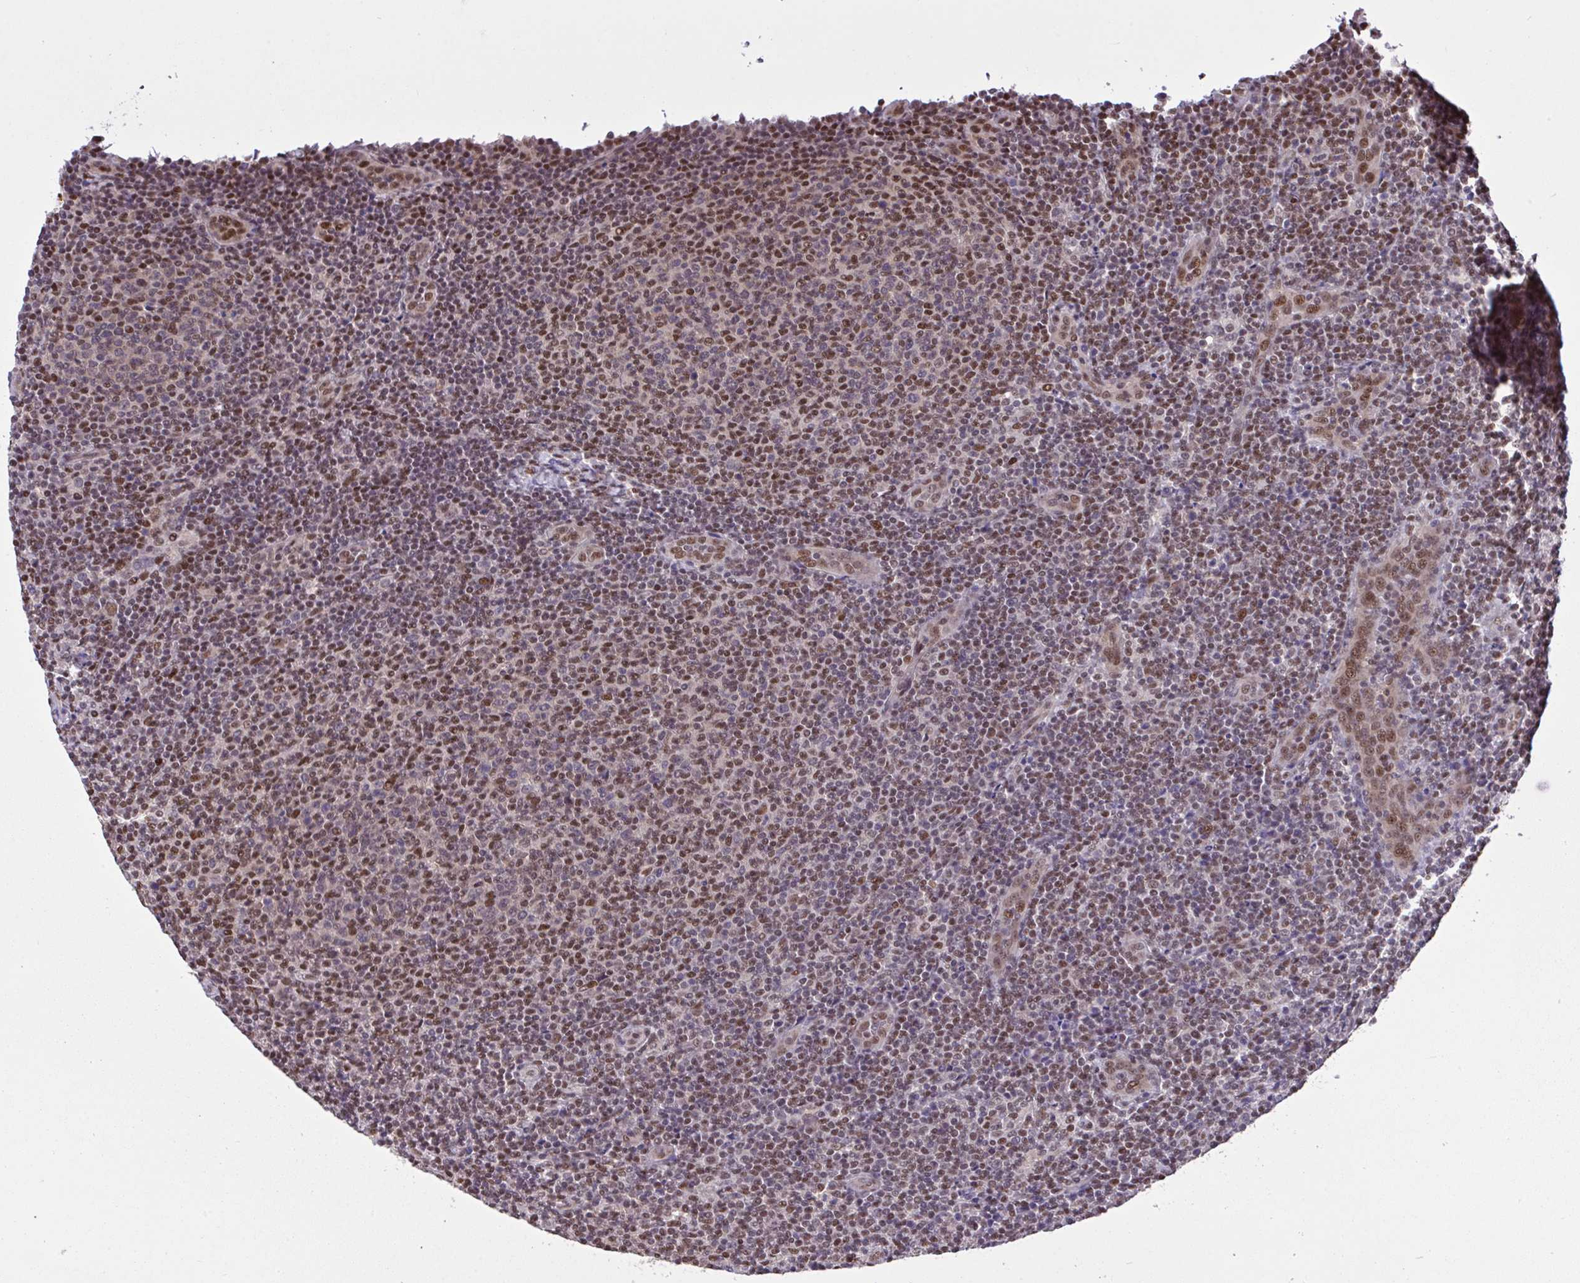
{"staining": {"intensity": "moderate", "quantity": ">75%", "location": "nuclear"}, "tissue": "lymphoma", "cell_type": "Tumor cells", "image_type": "cancer", "snomed": [{"axis": "morphology", "description": "Malignant lymphoma, non-Hodgkin's type, Low grade"}, {"axis": "topography", "description": "Lymph node"}], "caption": "DAB immunohistochemical staining of human low-grade malignant lymphoma, non-Hodgkin's type reveals moderate nuclear protein positivity in about >75% of tumor cells.", "gene": "GLIS3", "patient": {"sex": "male", "age": 66}}